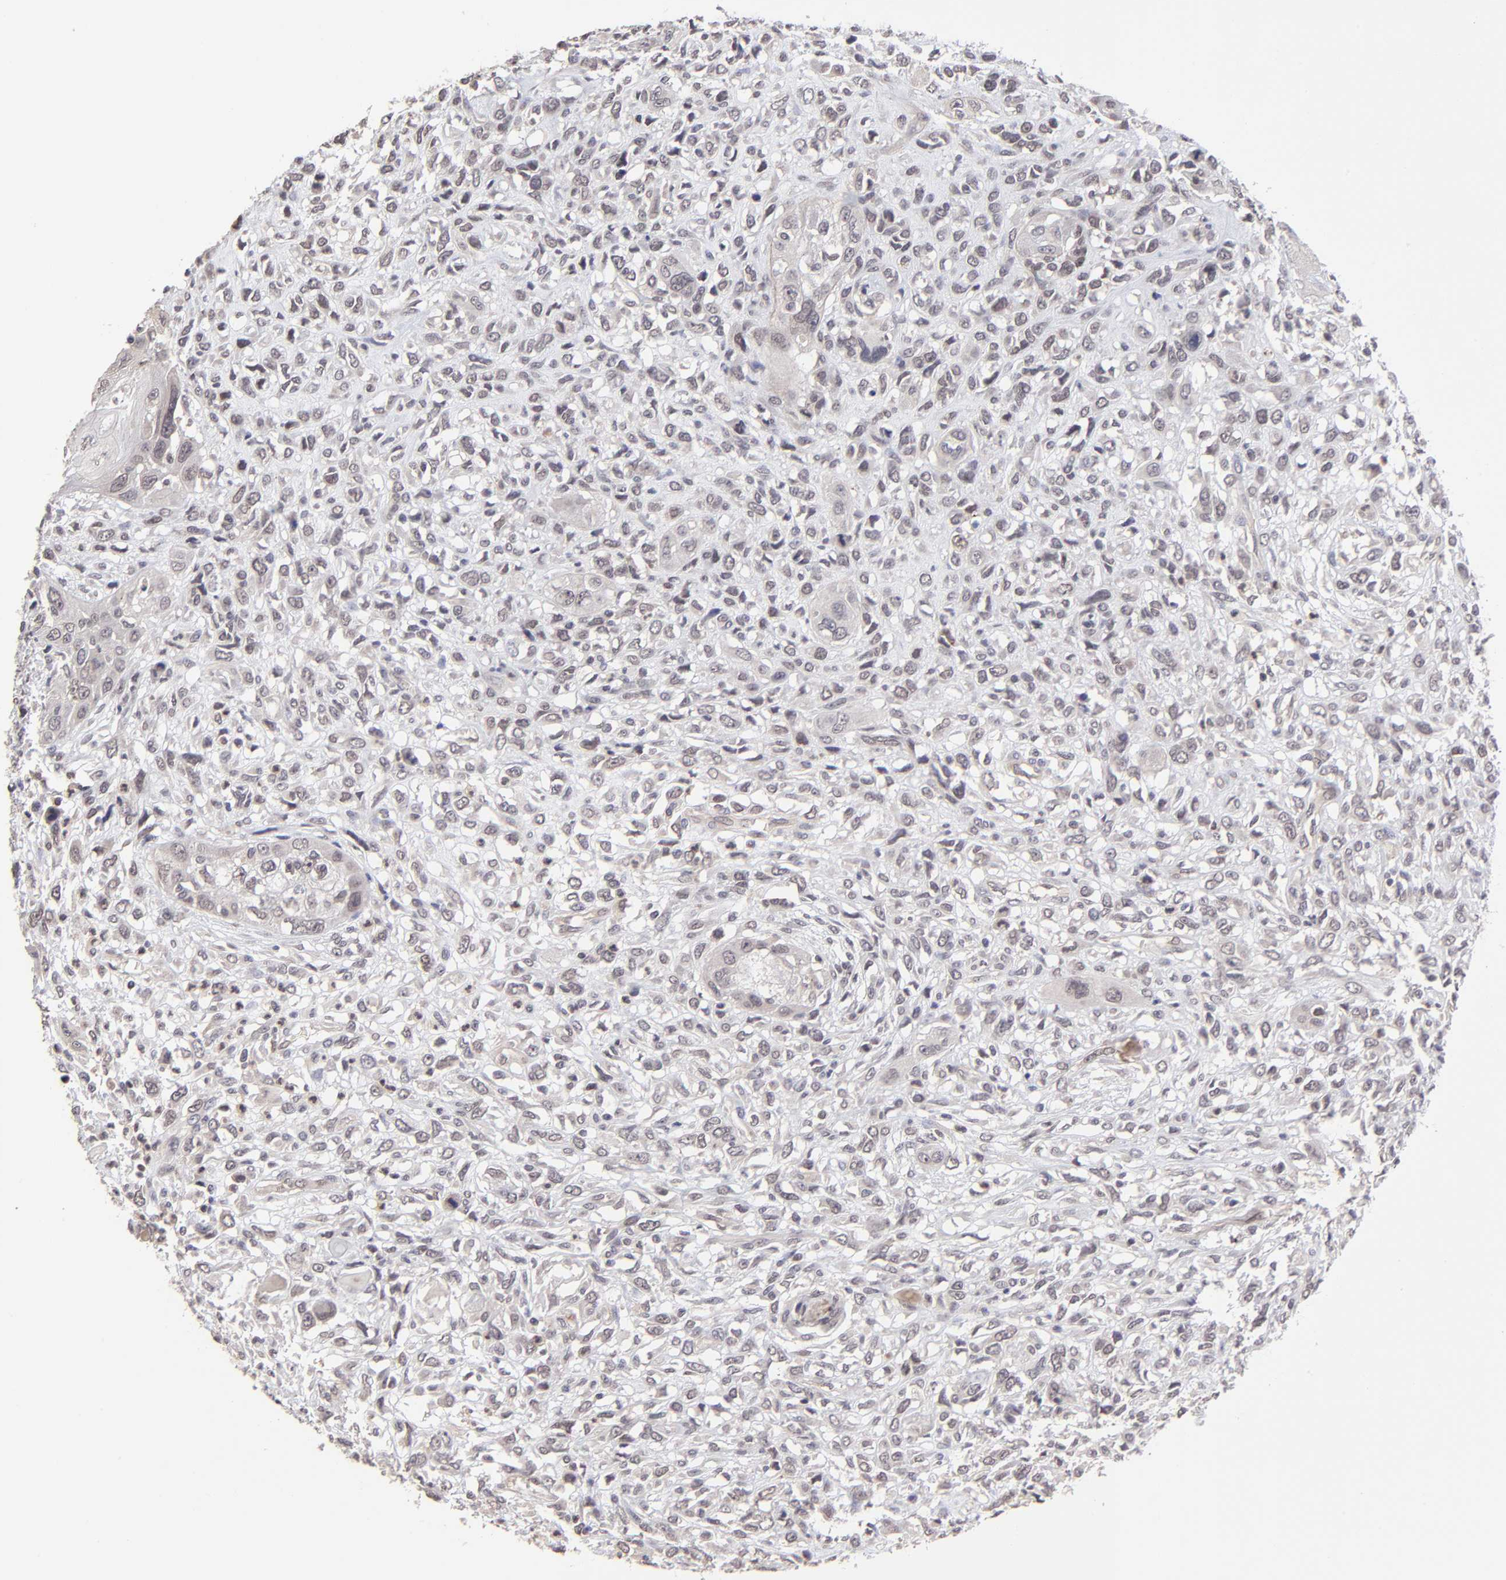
{"staining": {"intensity": "negative", "quantity": "none", "location": "none"}, "tissue": "head and neck cancer", "cell_type": "Tumor cells", "image_type": "cancer", "snomed": [{"axis": "morphology", "description": "Neoplasm, malignant, NOS"}, {"axis": "topography", "description": "Salivary gland"}, {"axis": "topography", "description": "Head-Neck"}], "caption": "Tumor cells are negative for protein expression in human head and neck malignant neoplasm.", "gene": "ZNF419", "patient": {"sex": "male", "age": 43}}